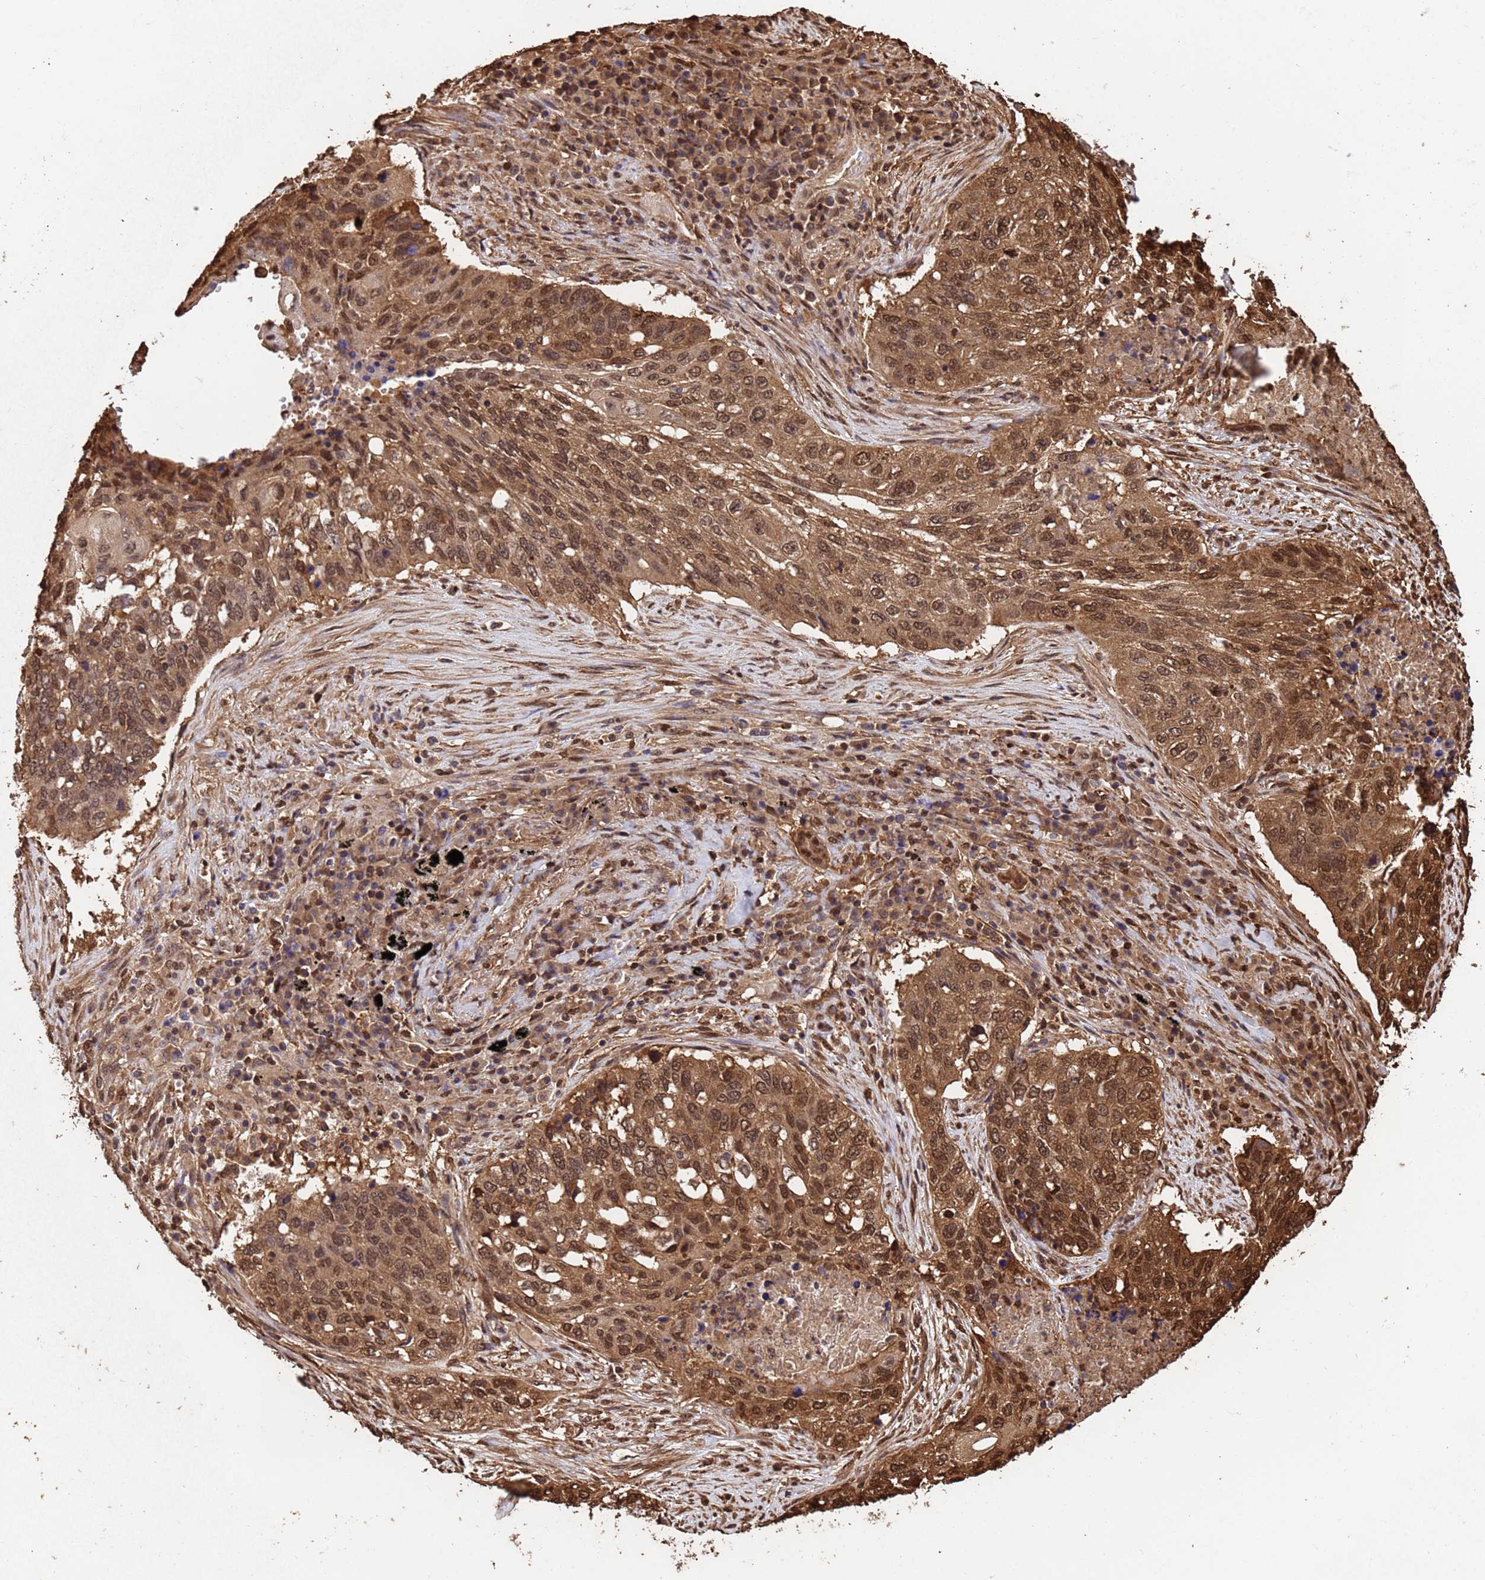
{"staining": {"intensity": "moderate", "quantity": ">75%", "location": "cytoplasmic/membranous,nuclear"}, "tissue": "lung cancer", "cell_type": "Tumor cells", "image_type": "cancer", "snomed": [{"axis": "morphology", "description": "Squamous cell carcinoma, NOS"}, {"axis": "topography", "description": "Lung"}], "caption": "A medium amount of moderate cytoplasmic/membranous and nuclear positivity is identified in approximately >75% of tumor cells in lung cancer (squamous cell carcinoma) tissue. (brown staining indicates protein expression, while blue staining denotes nuclei).", "gene": "SUMO4", "patient": {"sex": "female", "age": 63}}